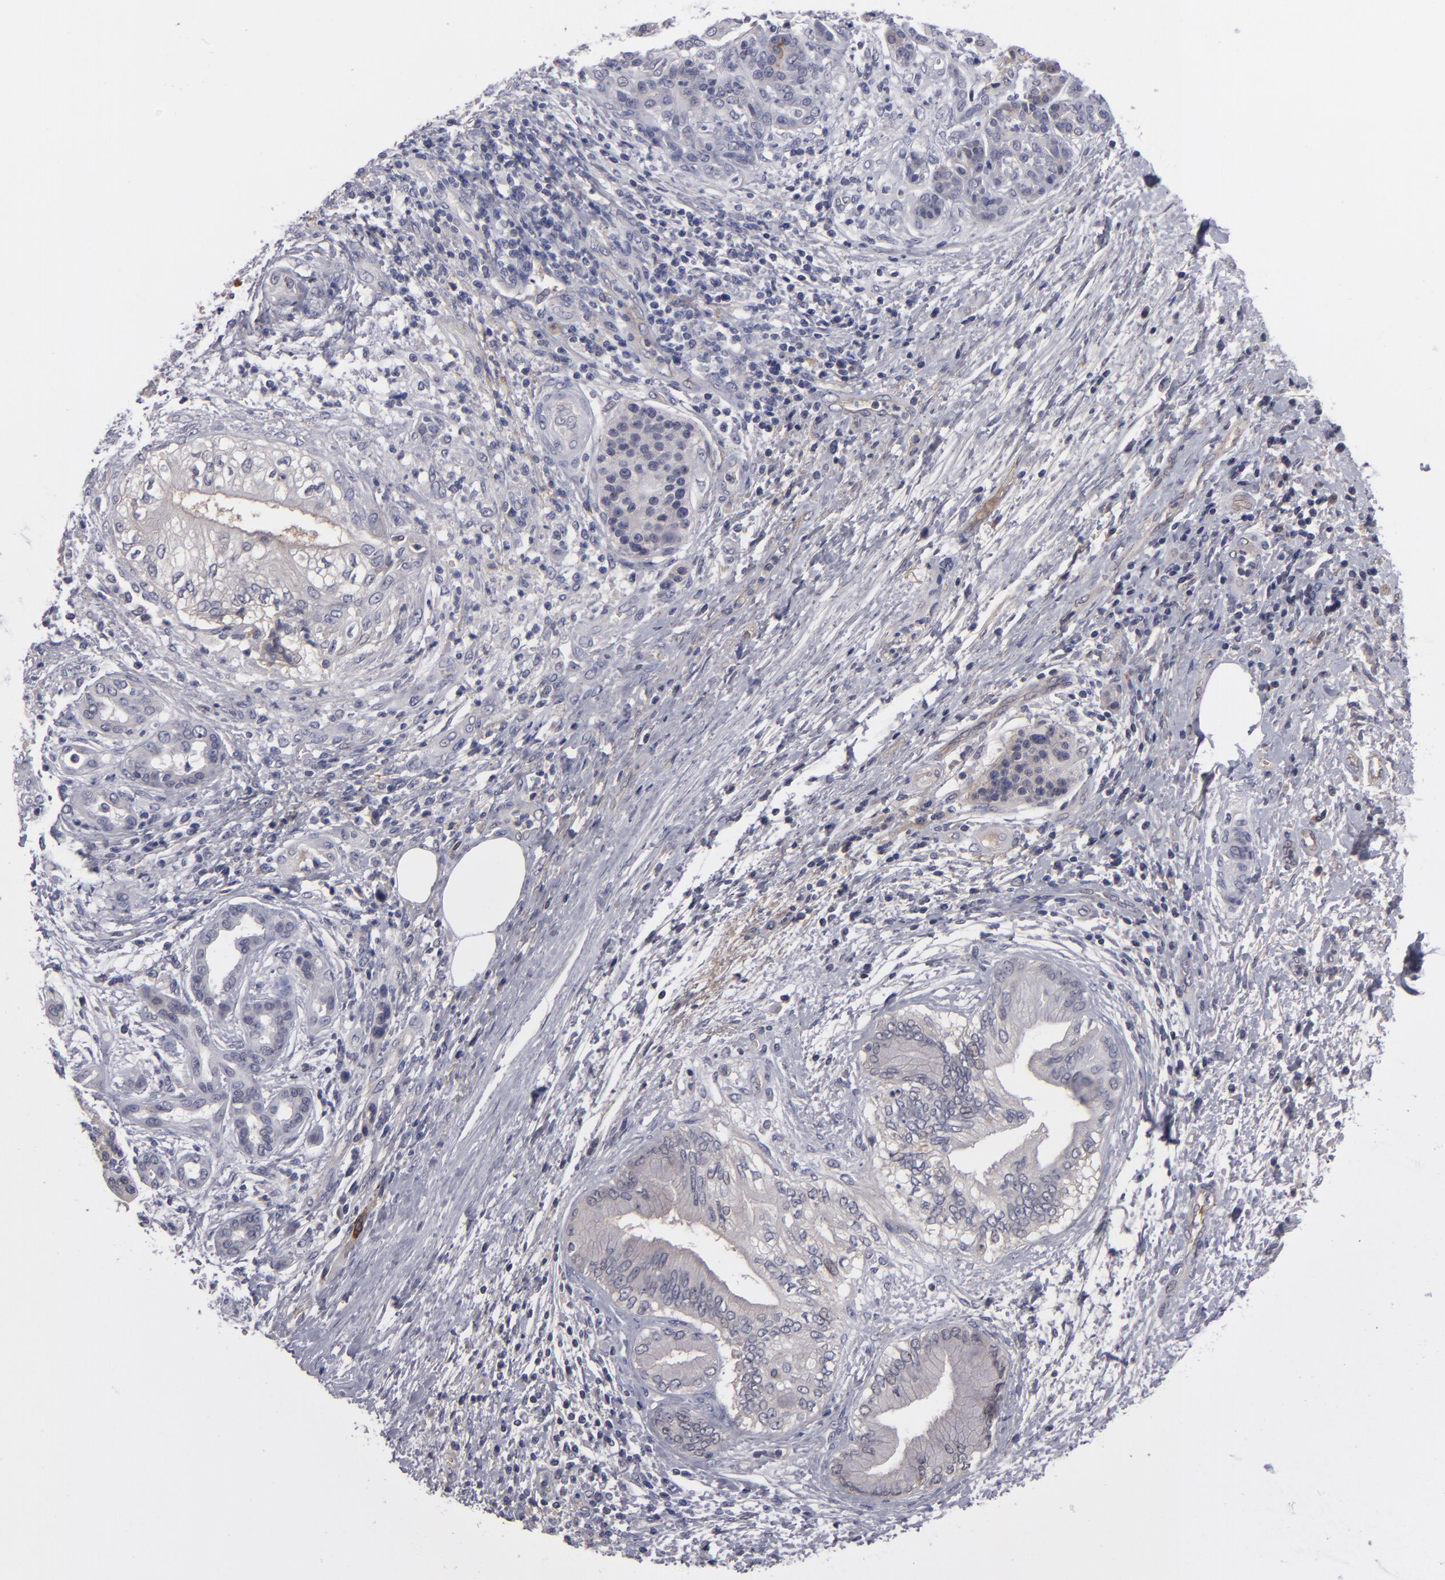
{"staining": {"intensity": "negative", "quantity": "none", "location": "none"}, "tissue": "pancreatic cancer", "cell_type": "Tumor cells", "image_type": "cancer", "snomed": [{"axis": "morphology", "description": "Adenocarcinoma, NOS"}, {"axis": "topography", "description": "Pancreas"}], "caption": "Pancreatic adenocarcinoma stained for a protein using immunohistochemistry demonstrates no staining tumor cells.", "gene": "ITIH4", "patient": {"sex": "female", "age": 70}}